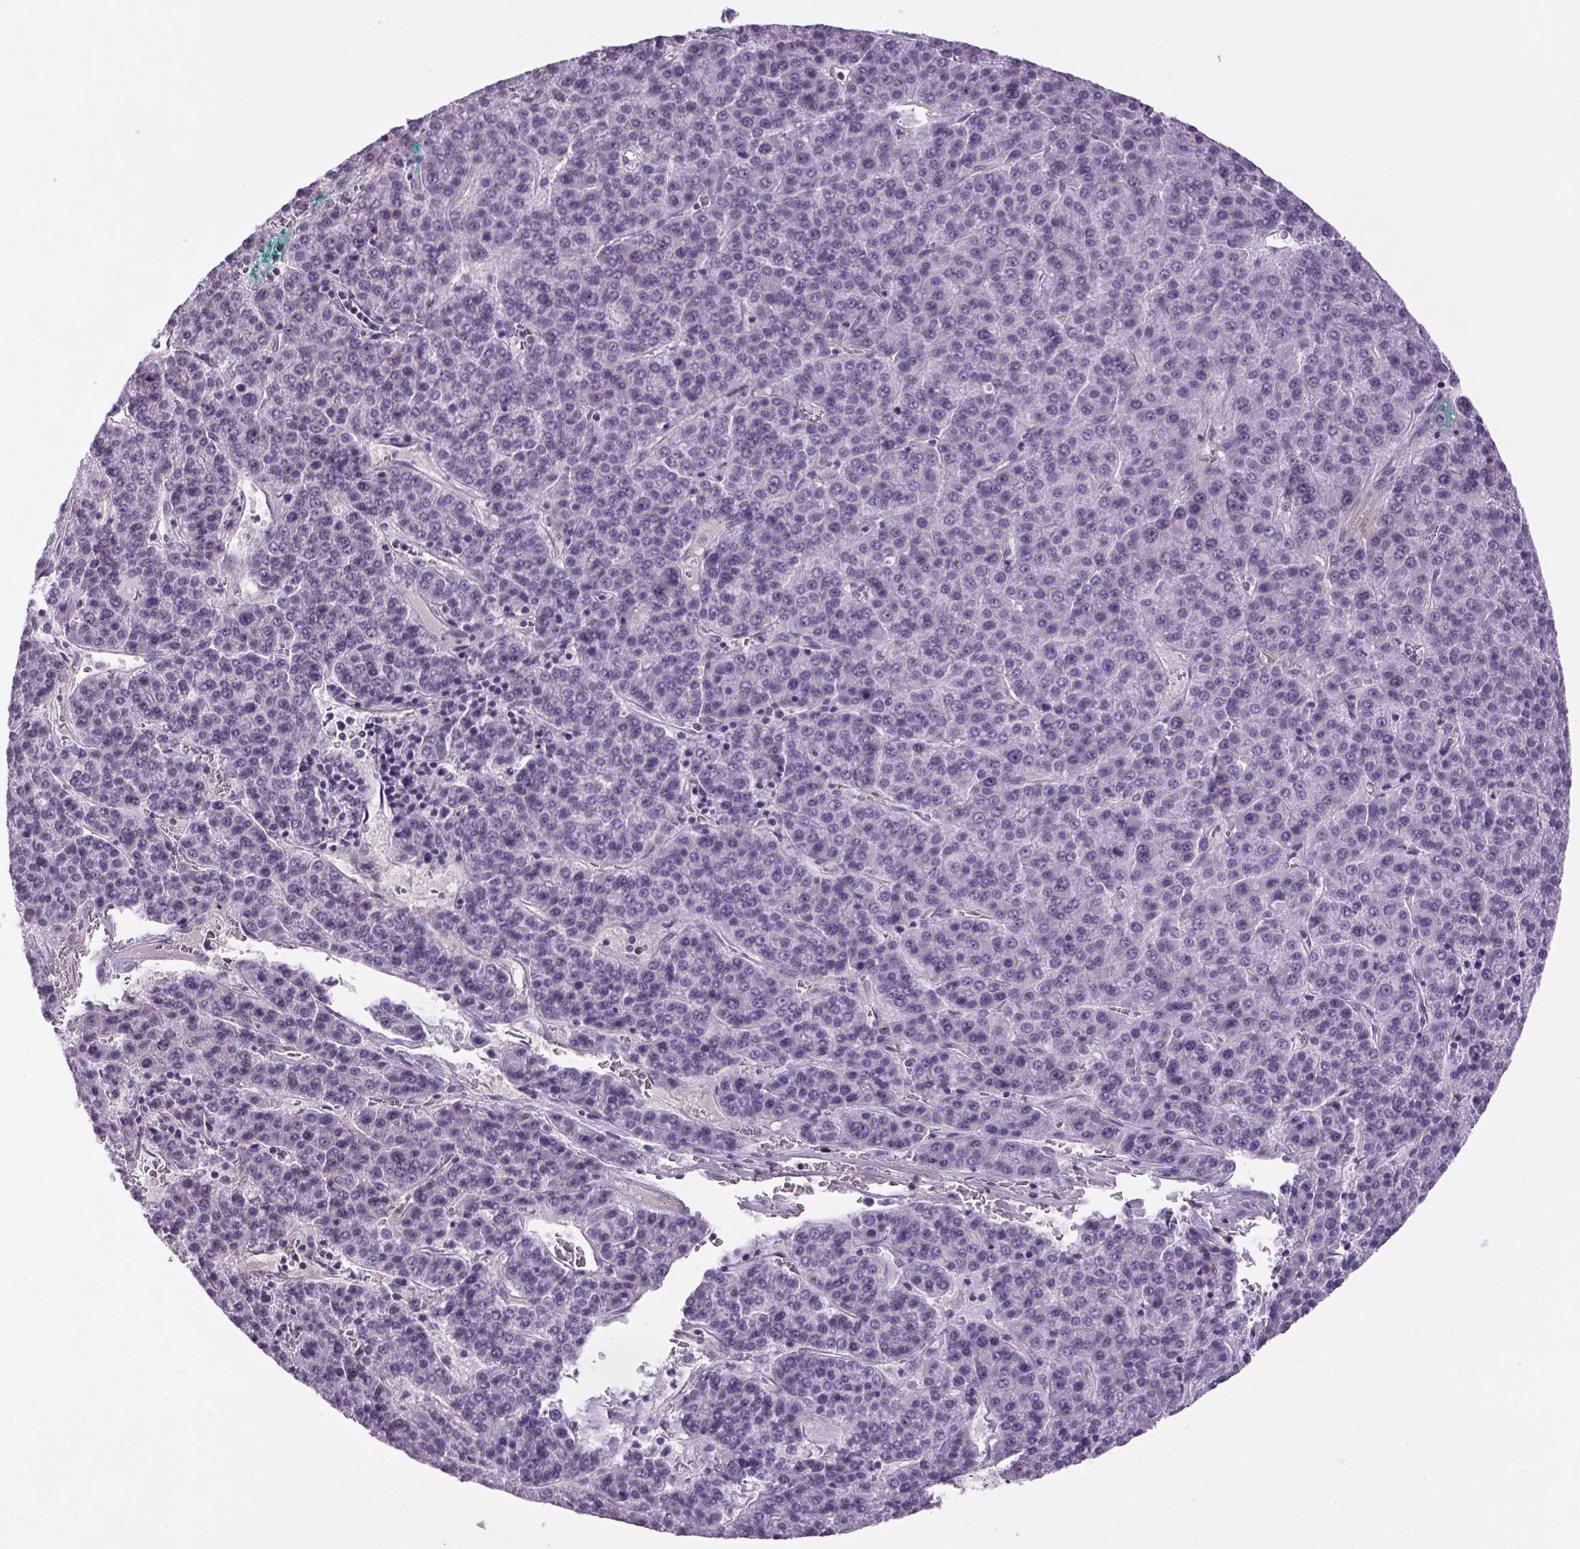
{"staining": {"intensity": "negative", "quantity": "none", "location": "none"}, "tissue": "liver cancer", "cell_type": "Tumor cells", "image_type": "cancer", "snomed": [{"axis": "morphology", "description": "Carcinoma, Hepatocellular, NOS"}, {"axis": "topography", "description": "Liver"}], "caption": "Tumor cells show no significant positivity in liver cancer (hepatocellular carcinoma).", "gene": "PRRT1", "patient": {"sex": "female", "age": 58}}